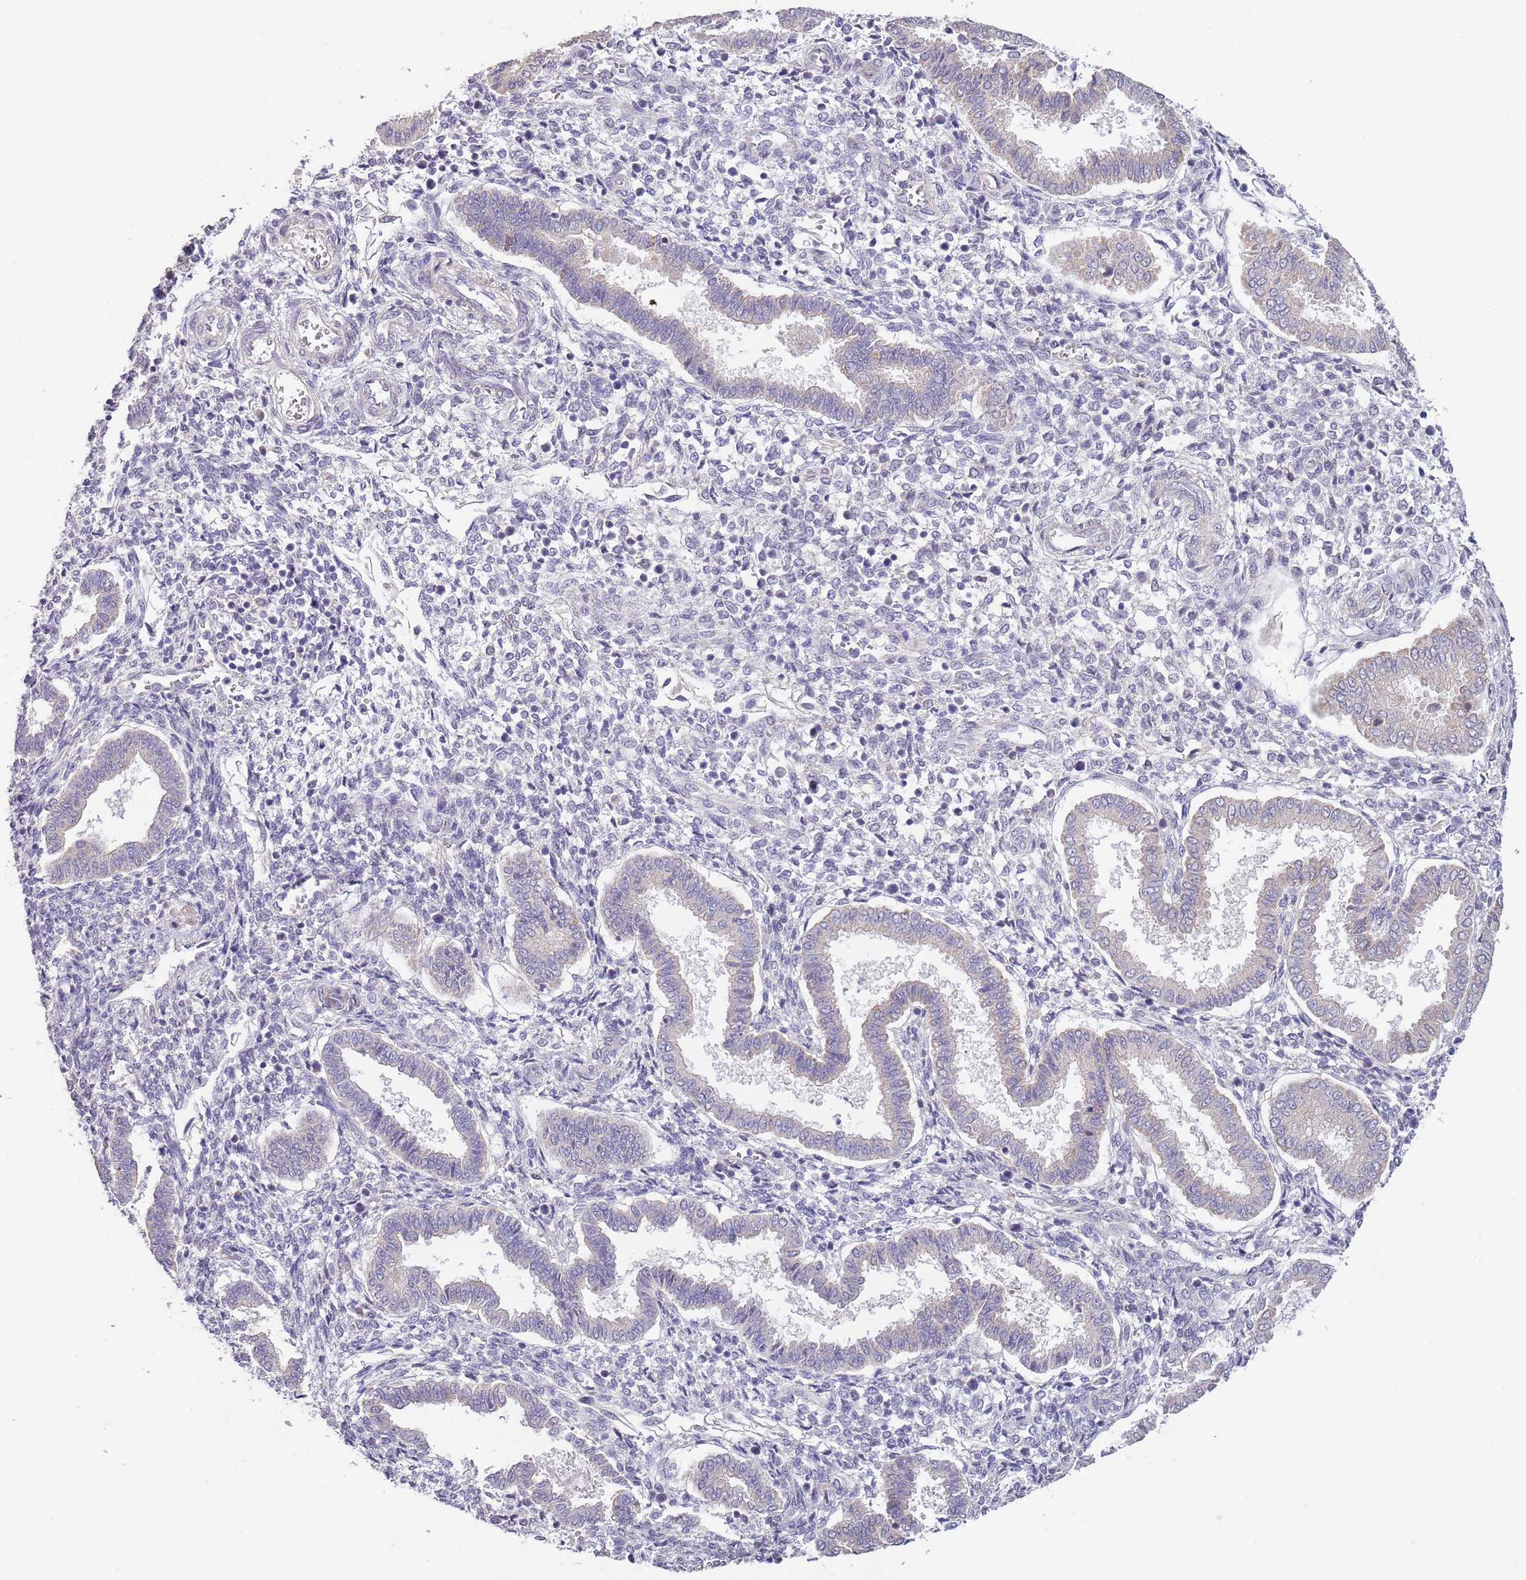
{"staining": {"intensity": "negative", "quantity": "none", "location": "none"}, "tissue": "endometrium", "cell_type": "Cells in endometrial stroma", "image_type": "normal", "snomed": [{"axis": "morphology", "description": "Normal tissue, NOS"}, {"axis": "topography", "description": "Endometrium"}], "caption": "A high-resolution histopathology image shows immunohistochemistry staining of benign endometrium, which exhibits no significant expression in cells in endometrial stroma. (DAB (3,3'-diaminobenzidine) immunohistochemistry (IHC) with hematoxylin counter stain).", "gene": "LIPJ", "patient": {"sex": "female", "age": 24}}